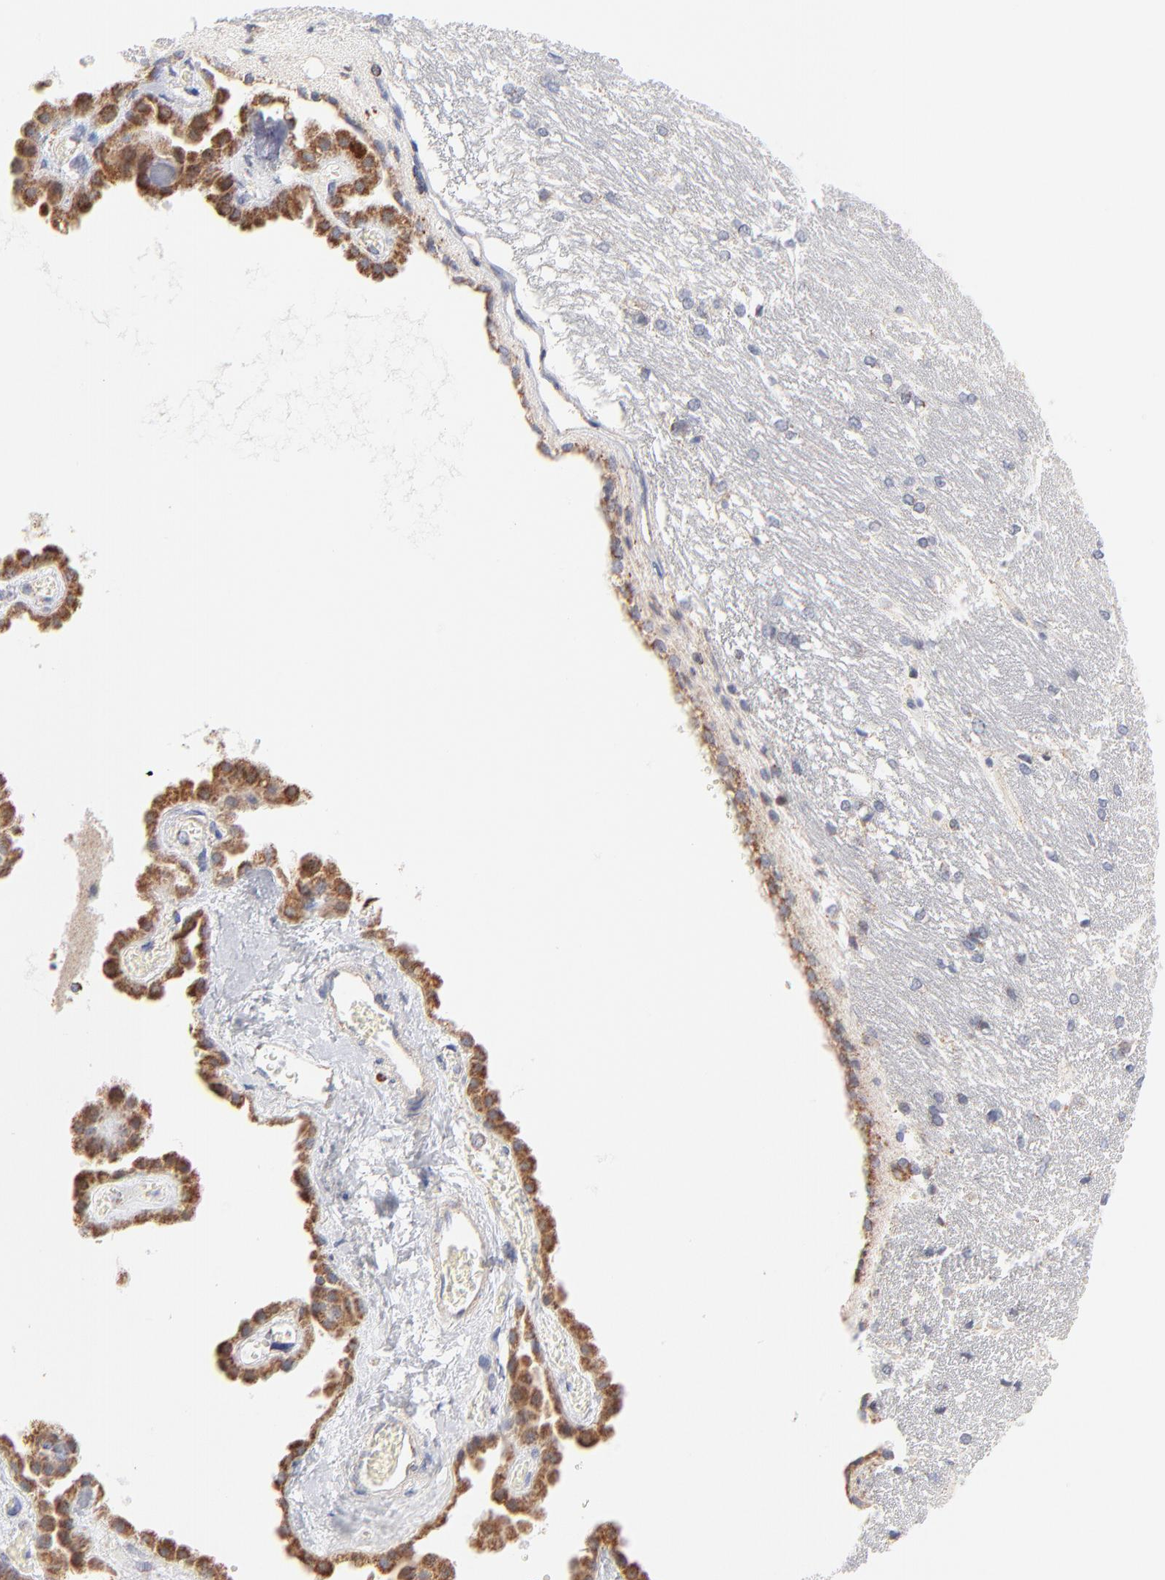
{"staining": {"intensity": "weak", "quantity": "<25%", "location": "cytoplasmic/membranous"}, "tissue": "hippocampus", "cell_type": "Glial cells", "image_type": "normal", "snomed": [{"axis": "morphology", "description": "Normal tissue, NOS"}, {"axis": "topography", "description": "Hippocampus"}], "caption": "DAB (3,3'-diaminobenzidine) immunohistochemical staining of unremarkable human hippocampus reveals no significant positivity in glial cells. The staining is performed using DAB (3,3'-diaminobenzidine) brown chromogen with nuclei counter-stained in using hematoxylin.", "gene": "MRPL58", "patient": {"sex": "female", "age": 19}}